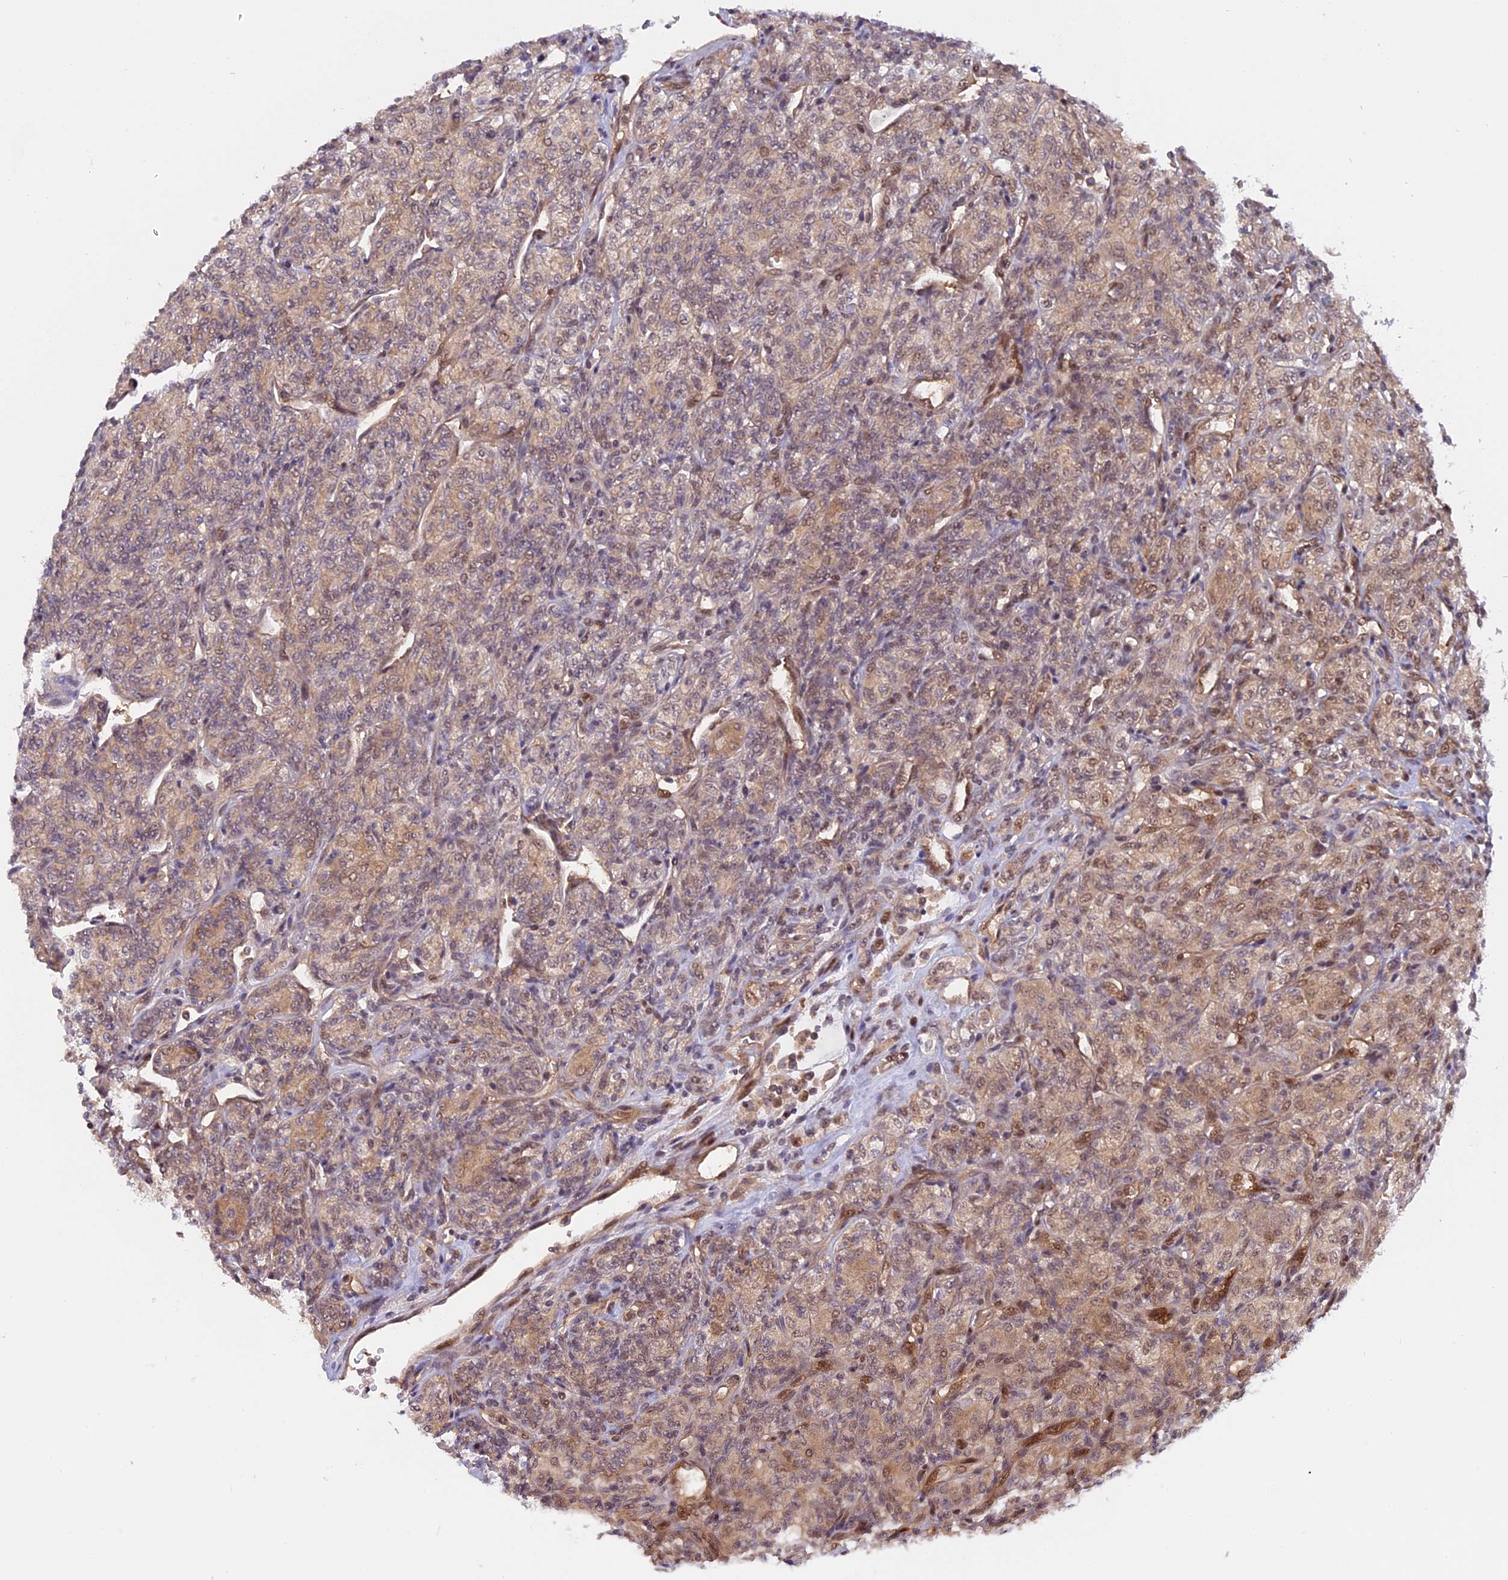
{"staining": {"intensity": "weak", "quantity": "25%-75%", "location": "cytoplasmic/membranous,nuclear"}, "tissue": "renal cancer", "cell_type": "Tumor cells", "image_type": "cancer", "snomed": [{"axis": "morphology", "description": "Adenocarcinoma, NOS"}, {"axis": "topography", "description": "Kidney"}], "caption": "About 25%-75% of tumor cells in renal cancer display weak cytoplasmic/membranous and nuclear protein expression as visualized by brown immunohistochemical staining.", "gene": "ZNF428", "patient": {"sex": "male", "age": 77}}